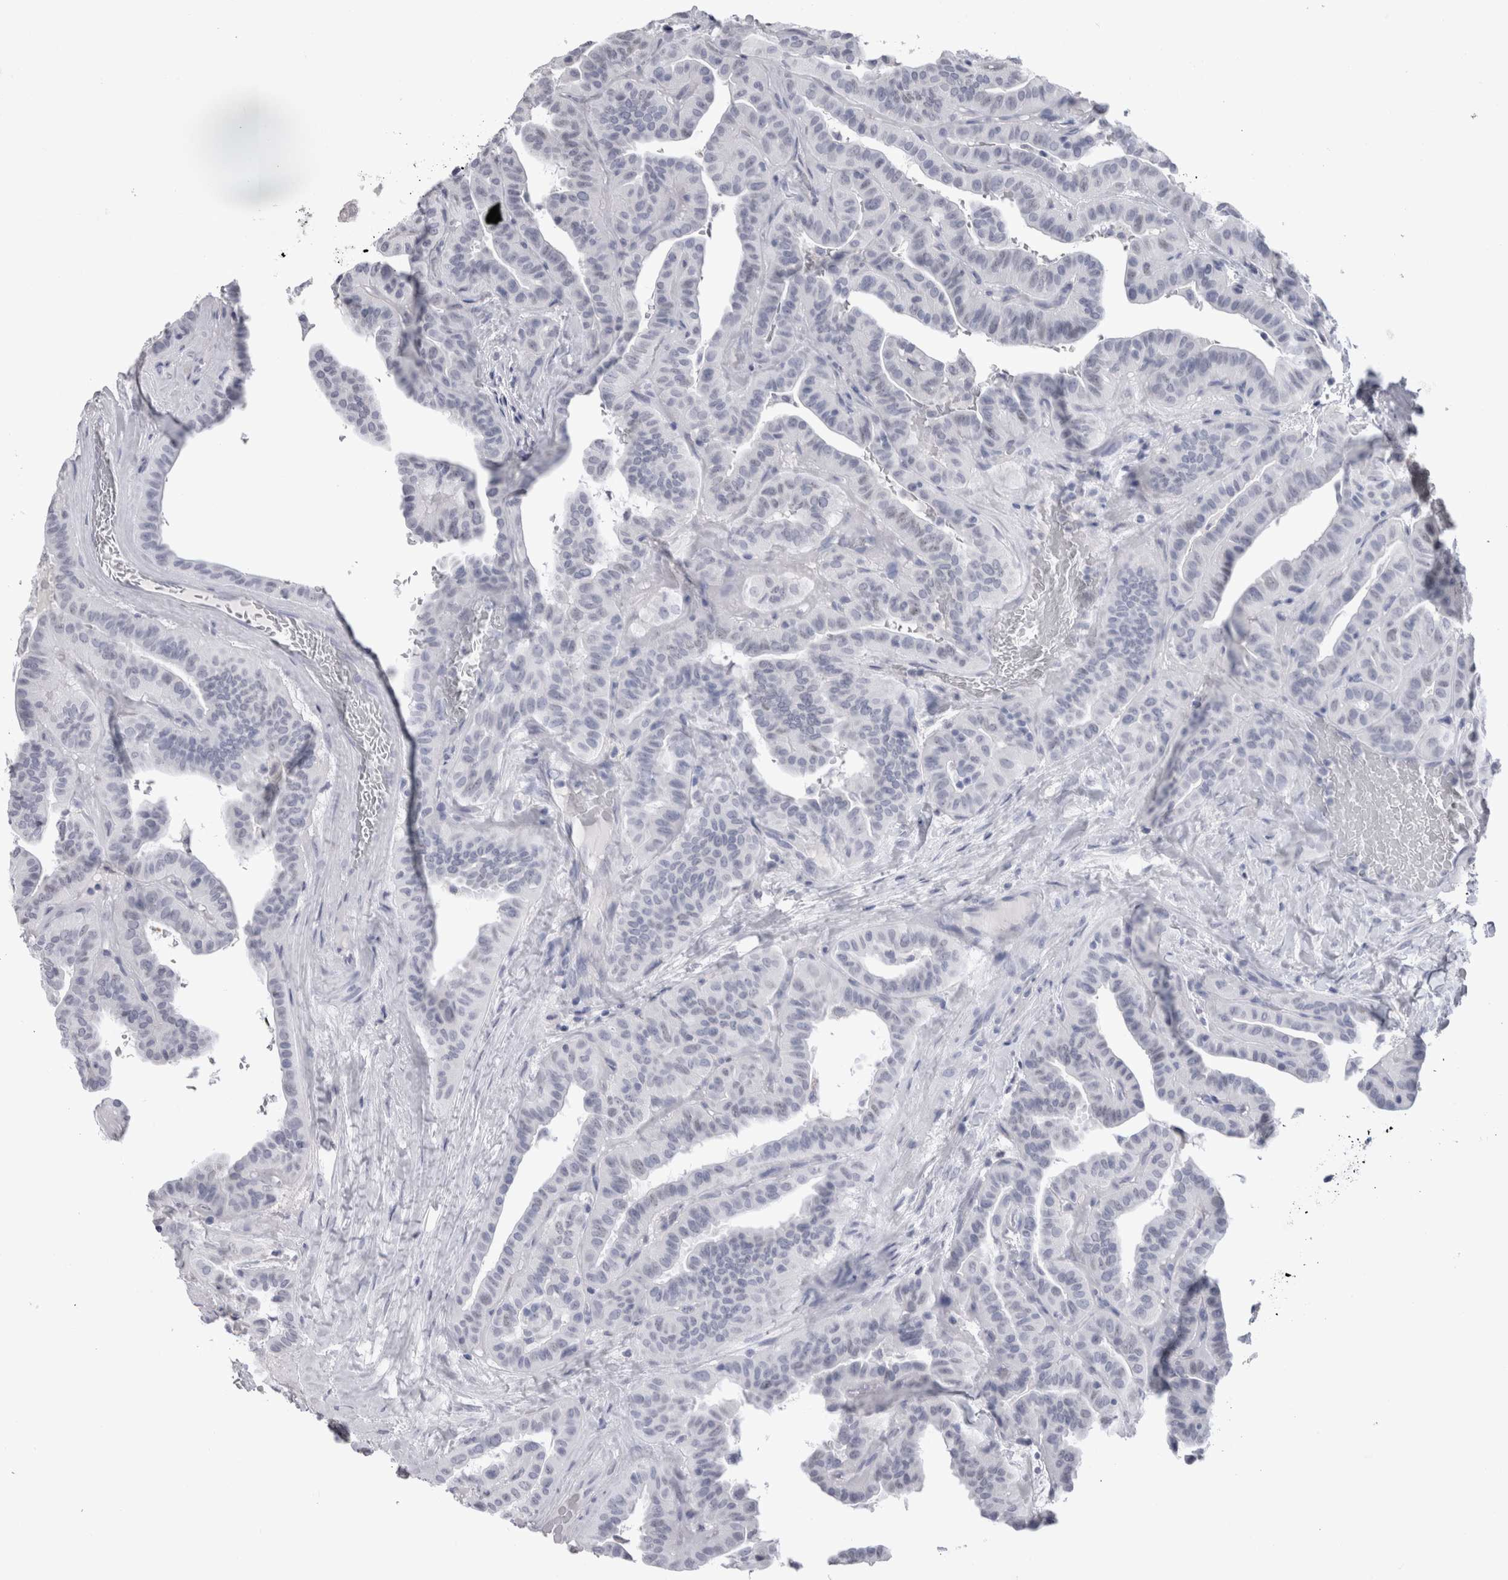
{"staining": {"intensity": "negative", "quantity": "none", "location": "none"}, "tissue": "thyroid cancer", "cell_type": "Tumor cells", "image_type": "cancer", "snomed": [{"axis": "morphology", "description": "Papillary adenocarcinoma, NOS"}, {"axis": "topography", "description": "Thyroid gland"}], "caption": "The image shows no significant positivity in tumor cells of thyroid cancer (papillary adenocarcinoma). (Brightfield microscopy of DAB (3,3'-diaminobenzidine) immunohistochemistry (IHC) at high magnification).", "gene": "ADAM2", "patient": {"sex": "male", "age": 77}}